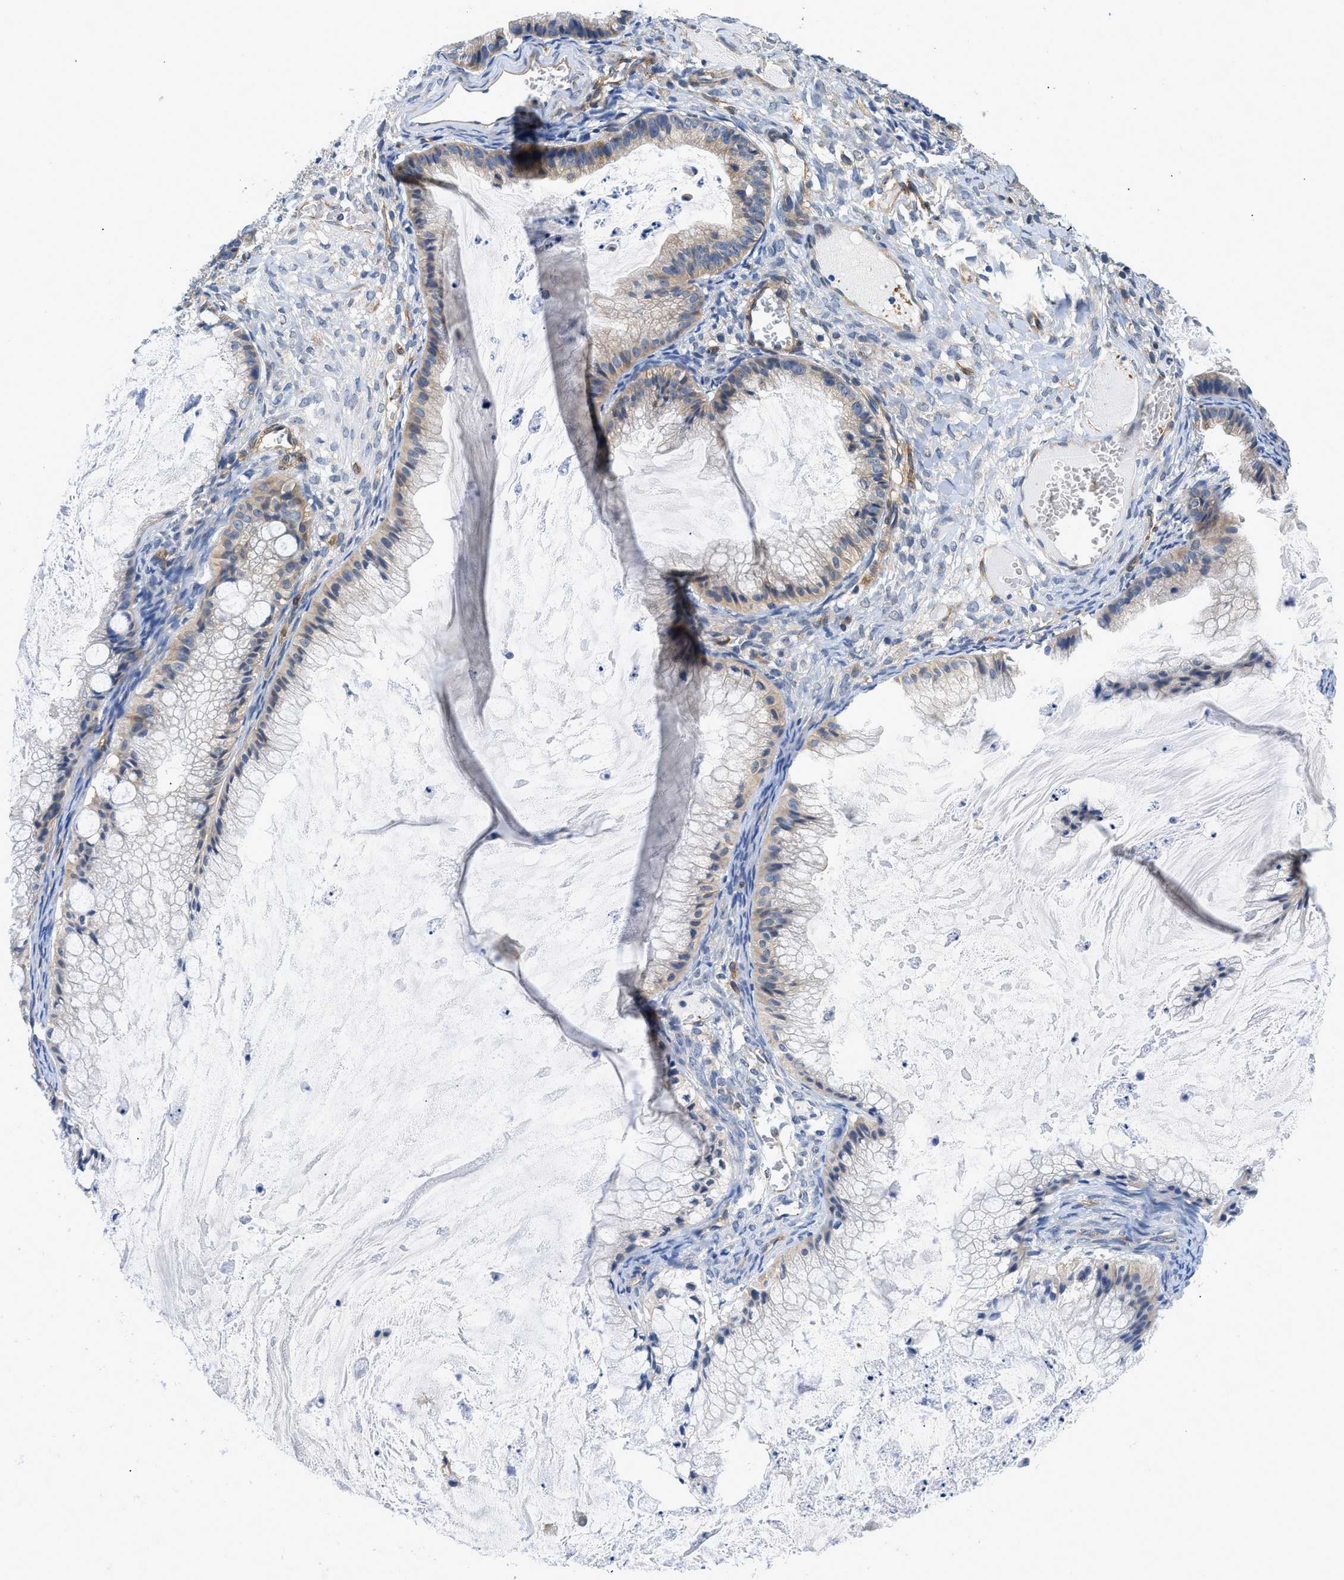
{"staining": {"intensity": "weak", "quantity": "25%-75%", "location": "cytoplasmic/membranous"}, "tissue": "ovarian cancer", "cell_type": "Tumor cells", "image_type": "cancer", "snomed": [{"axis": "morphology", "description": "Cystadenocarcinoma, mucinous, NOS"}, {"axis": "topography", "description": "Ovary"}], "caption": "A micrograph of ovarian cancer (mucinous cystadenocarcinoma) stained for a protein exhibits weak cytoplasmic/membranous brown staining in tumor cells. (DAB (3,3'-diaminobenzidine) IHC with brightfield microscopy, high magnification).", "gene": "RAPH1", "patient": {"sex": "female", "age": 57}}